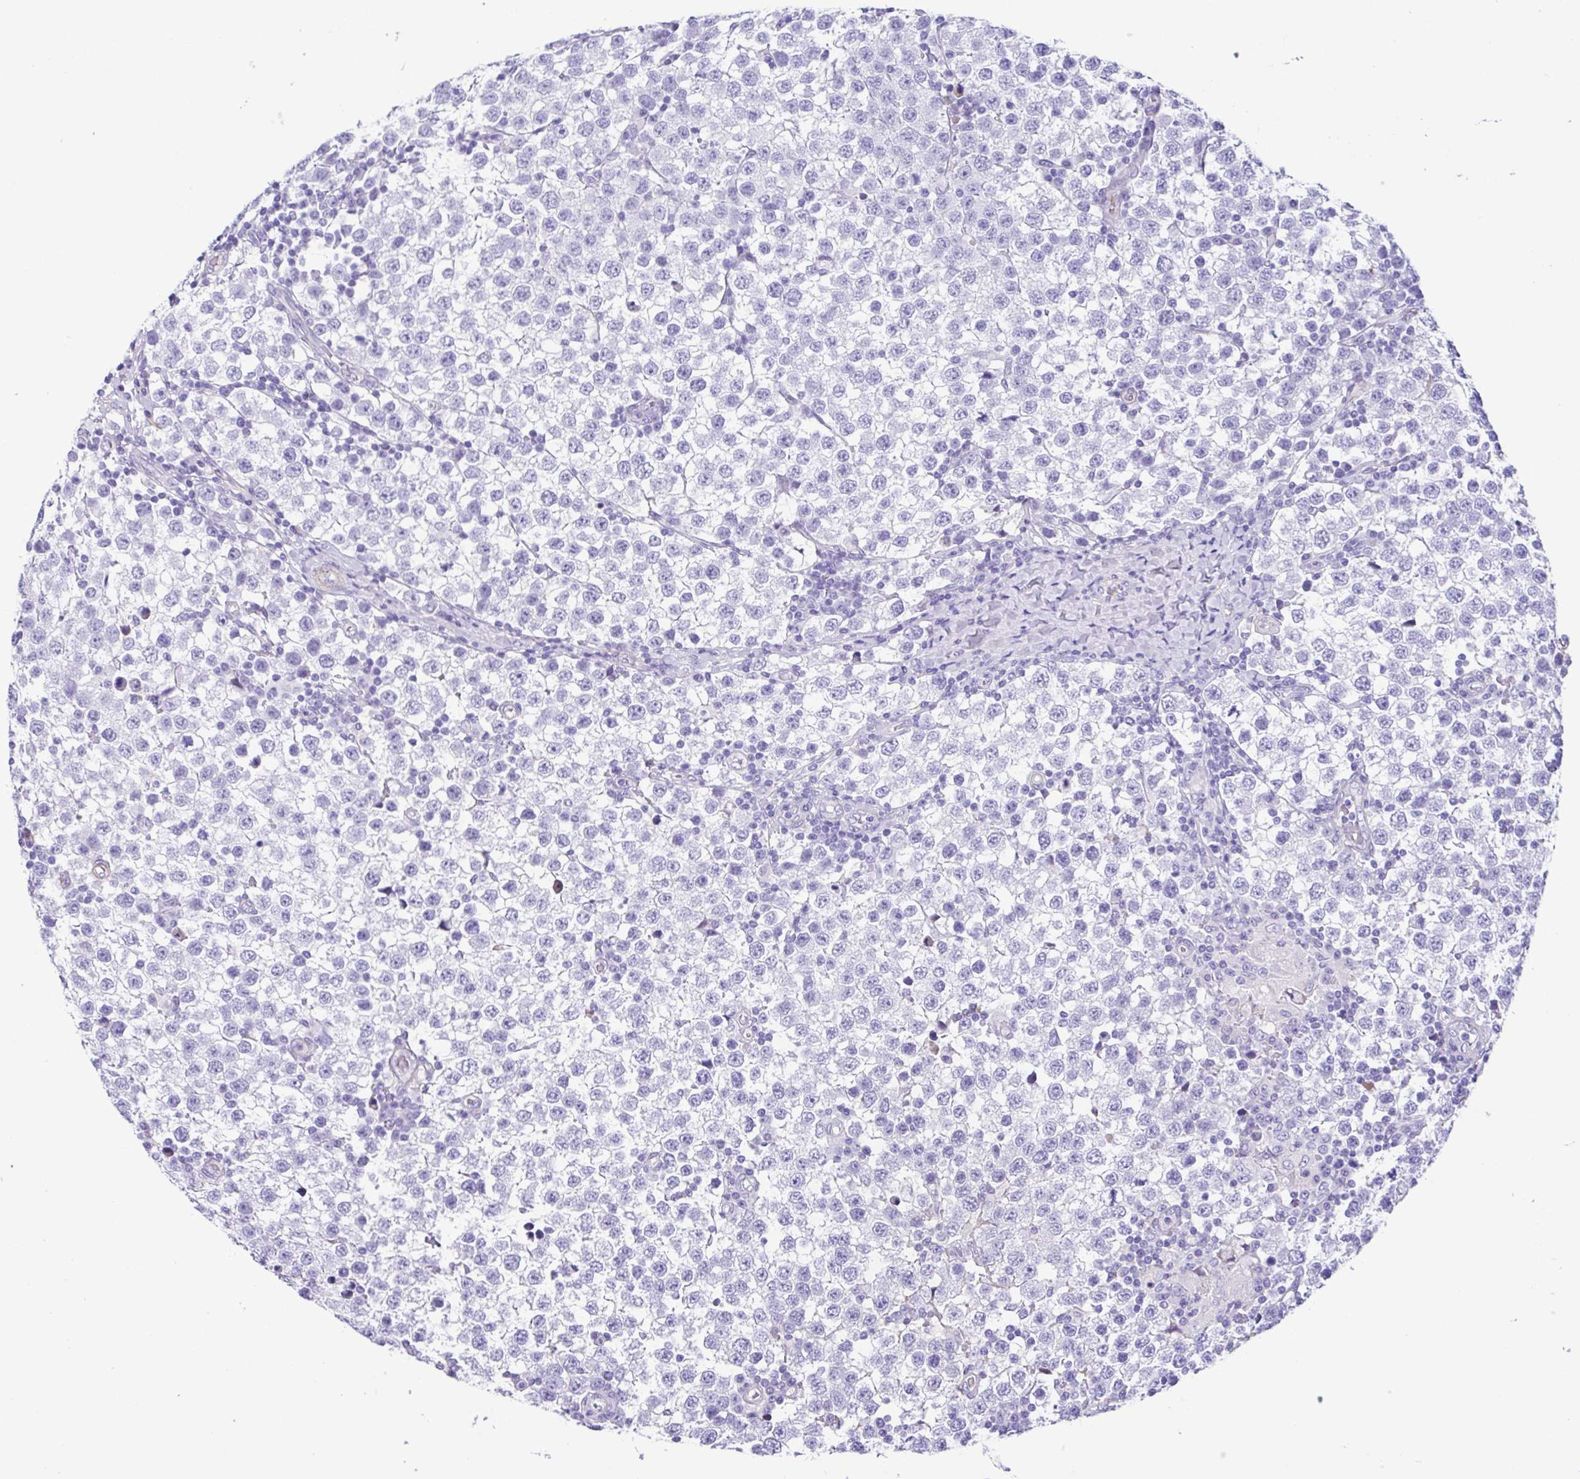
{"staining": {"intensity": "negative", "quantity": "none", "location": "none"}, "tissue": "testis cancer", "cell_type": "Tumor cells", "image_type": "cancer", "snomed": [{"axis": "morphology", "description": "Seminoma, NOS"}, {"axis": "topography", "description": "Testis"}], "caption": "Tumor cells are negative for brown protein staining in testis cancer (seminoma).", "gene": "CYP11B1", "patient": {"sex": "male", "age": 34}}